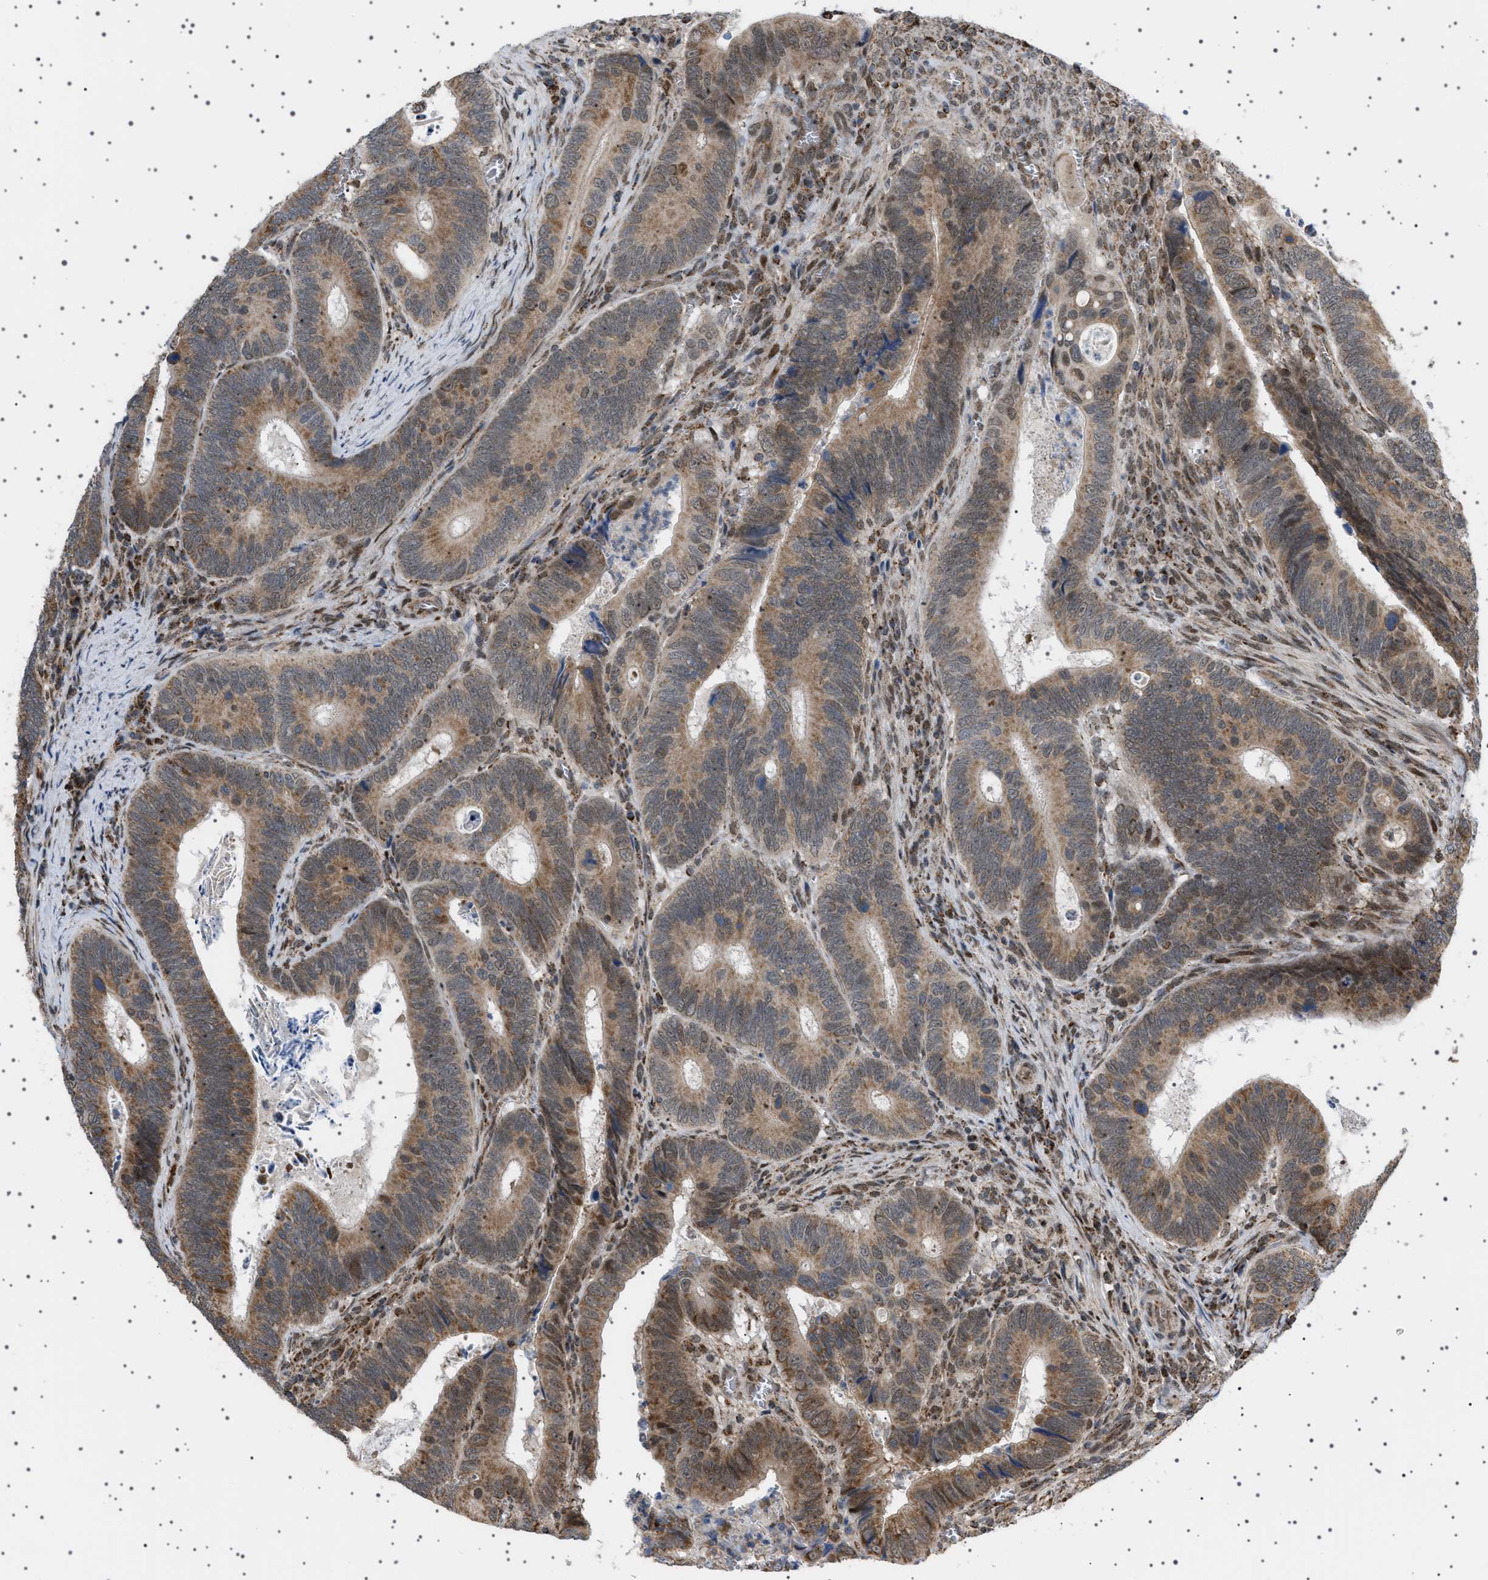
{"staining": {"intensity": "moderate", "quantity": ">75%", "location": "cytoplasmic/membranous,nuclear"}, "tissue": "colorectal cancer", "cell_type": "Tumor cells", "image_type": "cancer", "snomed": [{"axis": "morphology", "description": "Inflammation, NOS"}, {"axis": "morphology", "description": "Adenocarcinoma, NOS"}, {"axis": "topography", "description": "Colon"}], "caption": "Immunohistochemical staining of adenocarcinoma (colorectal) displays medium levels of moderate cytoplasmic/membranous and nuclear staining in about >75% of tumor cells.", "gene": "MELK", "patient": {"sex": "male", "age": 72}}